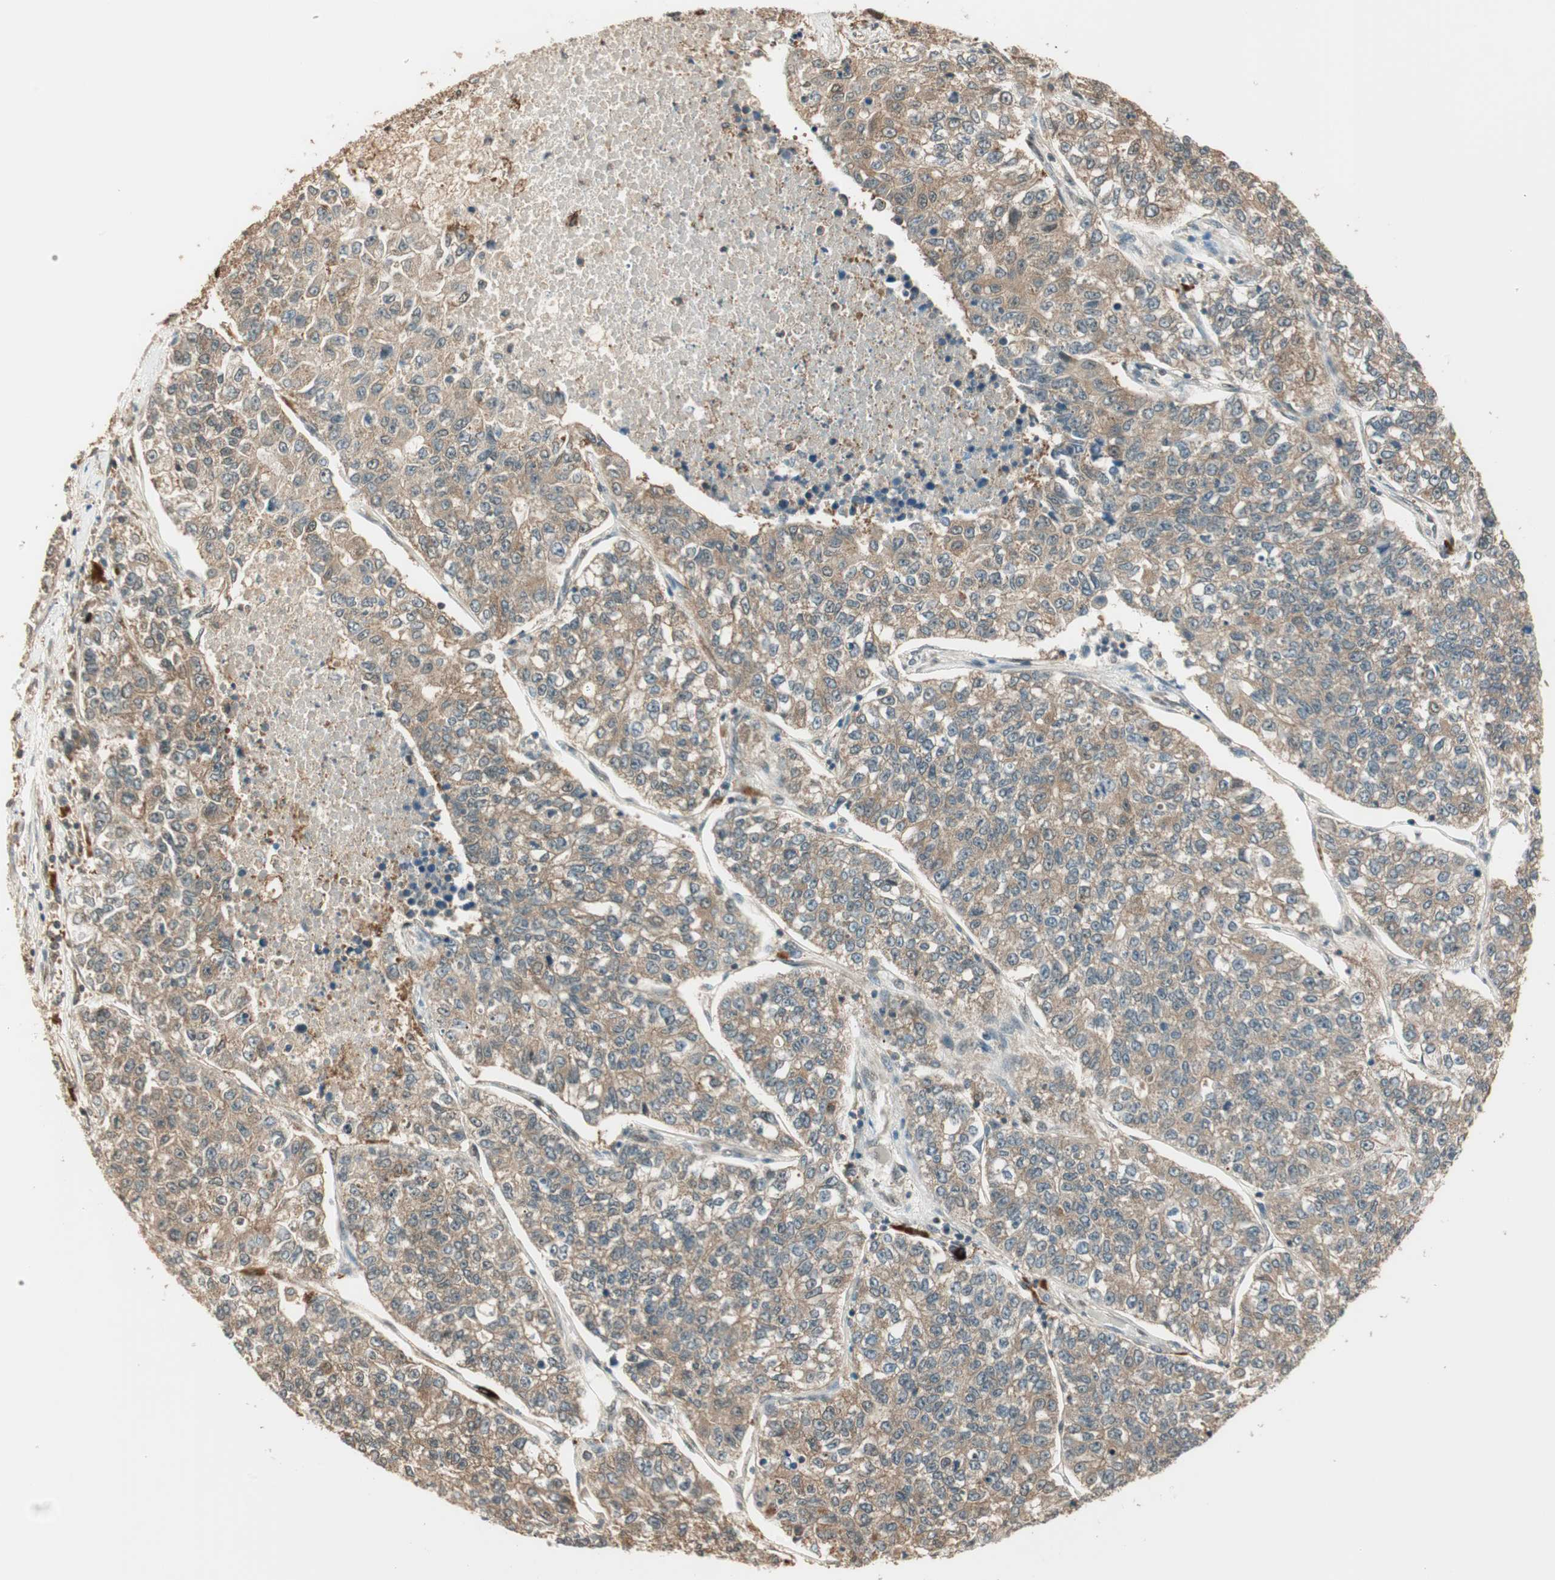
{"staining": {"intensity": "moderate", "quantity": ">75%", "location": "cytoplasmic/membranous"}, "tissue": "lung cancer", "cell_type": "Tumor cells", "image_type": "cancer", "snomed": [{"axis": "morphology", "description": "Adenocarcinoma, NOS"}, {"axis": "topography", "description": "Lung"}], "caption": "This histopathology image reveals lung adenocarcinoma stained with immunohistochemistry to label a protein in brown. The cytoplasmic/membranous of tumor cells show moderate positivity for the protein. Nuclei are counter-stained blue.", "gene": "ZNF443", "patient": {"sex": "male", "age": 49}}